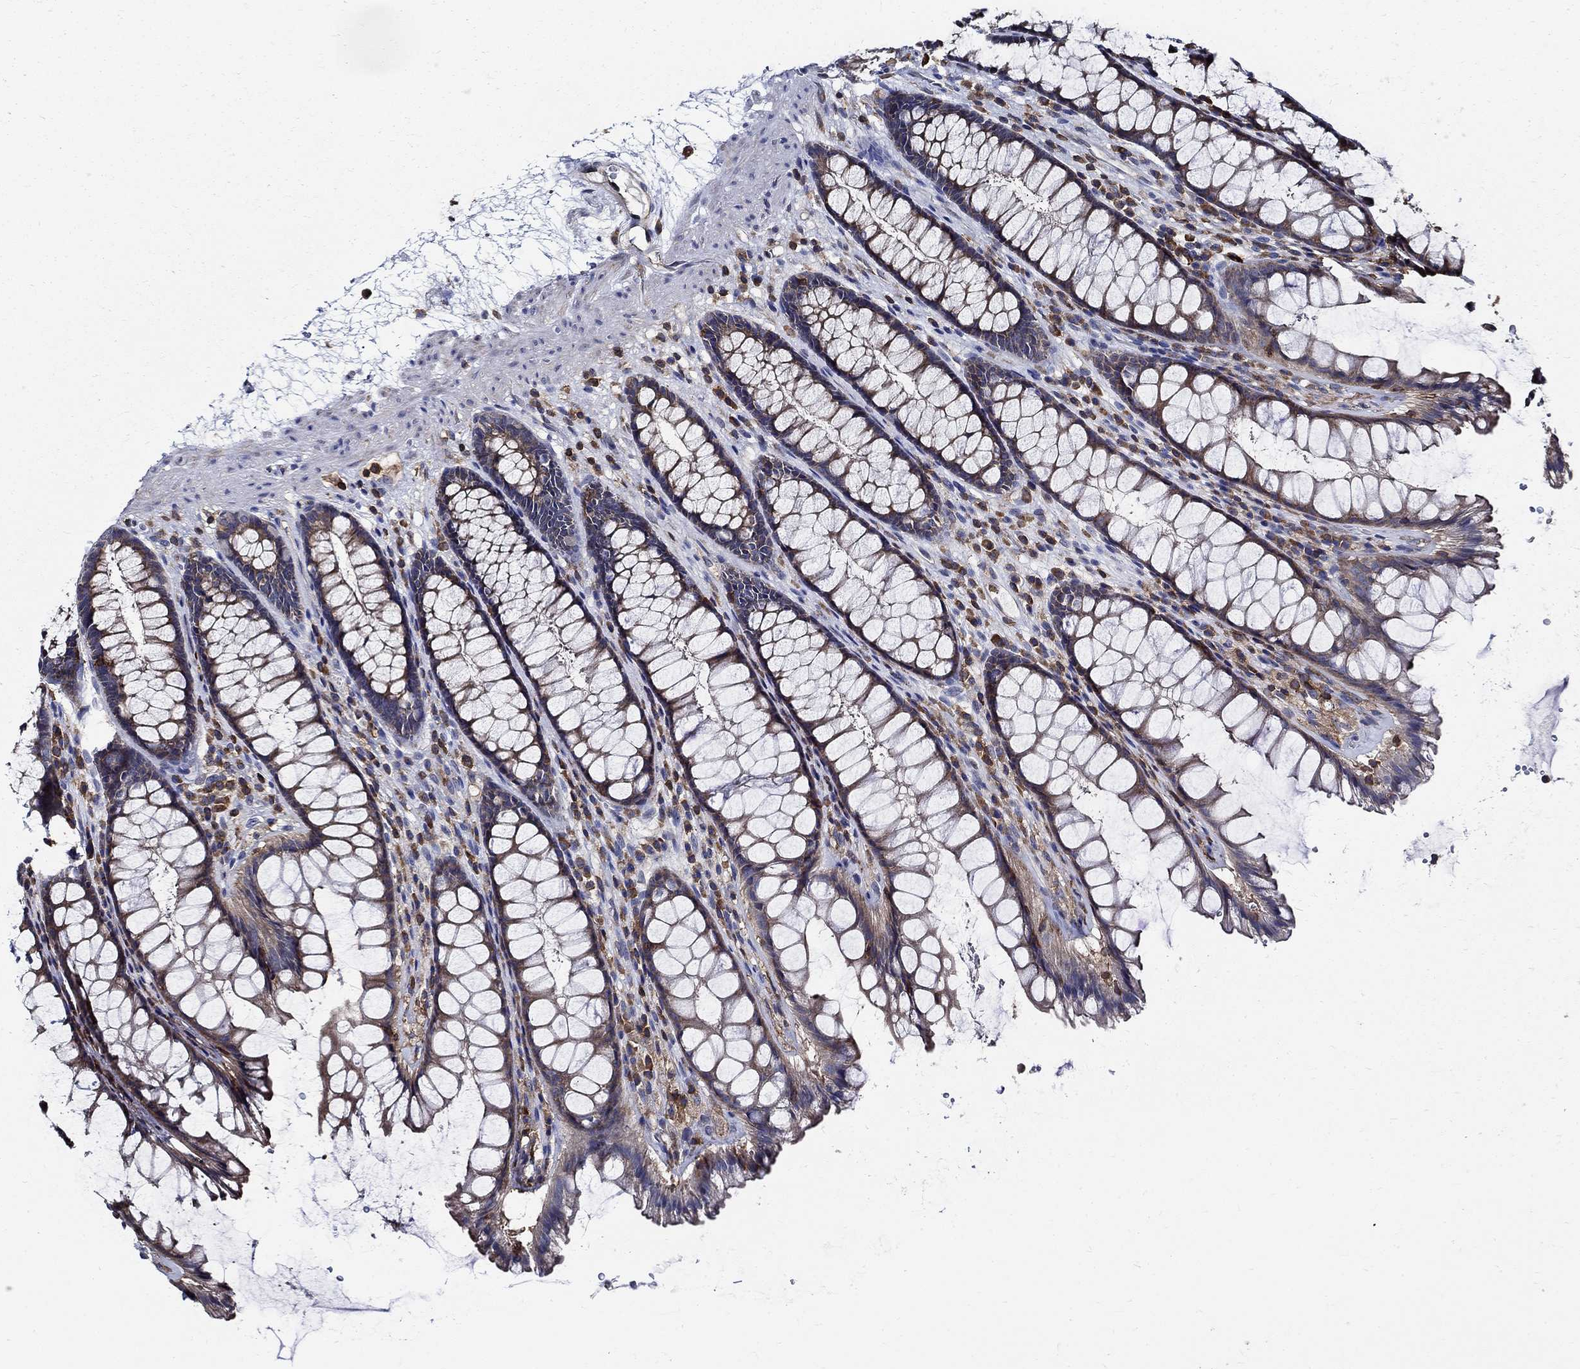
{"staining": {"intensity": "negative", "quantity": "none", "location": "none"}, "tissue": "rectum", "cell_type": "Glandular cells", "image_type": "normal", "snomed": [{"axis": "morphology", "description": "Normal tissue, NOS"}, {"axis": "topography", "description": "Rectum"}], "caption": "An IHC image of normal rectum is shown. There is no staining in glandular cells of rectum. (Brightfield microscopy of DAB IHC at high magnification).", "gene": "AGAP2", "patient": {"sex": "male", "age": 72}}